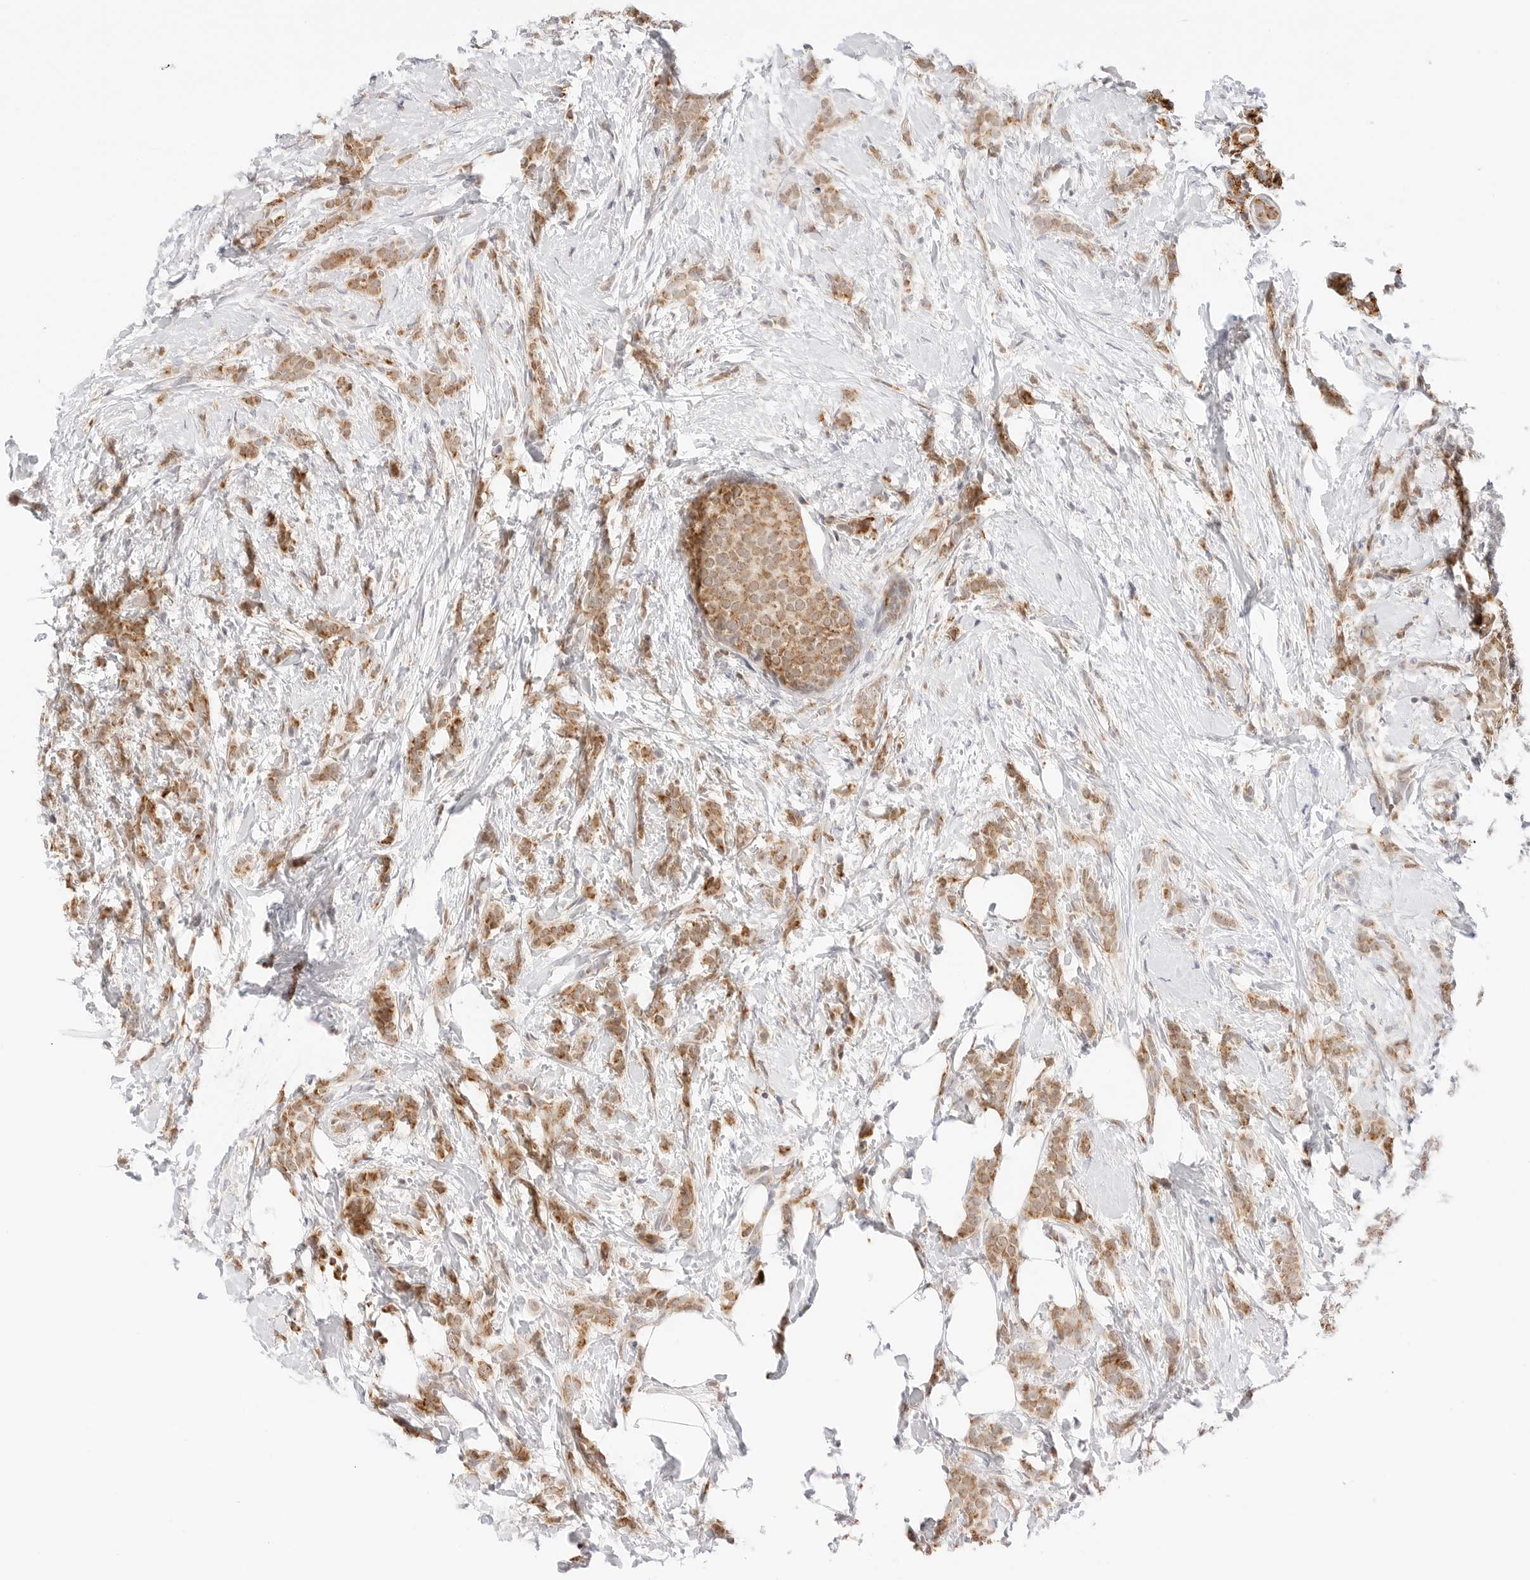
{"staining": {"intensity": "moderate", "quantity": ">75%", "location": "cytoplasmic/membranous"}, "tissue": "breast cancer", "cell_type": "Tumor cells", "image_type": "cancer", "snomed": [{"axis": "morphology", "description": "Lobular carcinoma, in situ"}, {"axis": "morphology", "description": "Lobular carcinoma"}, {"axis": "topography", "description": "Breast"}], "caption": "Breast cancer (lobular carcinoma) stained with a protein marker reveals moderate staining in tumor cells.", "gene": "FH", "patient": {"sex": "female", "age": 41}}